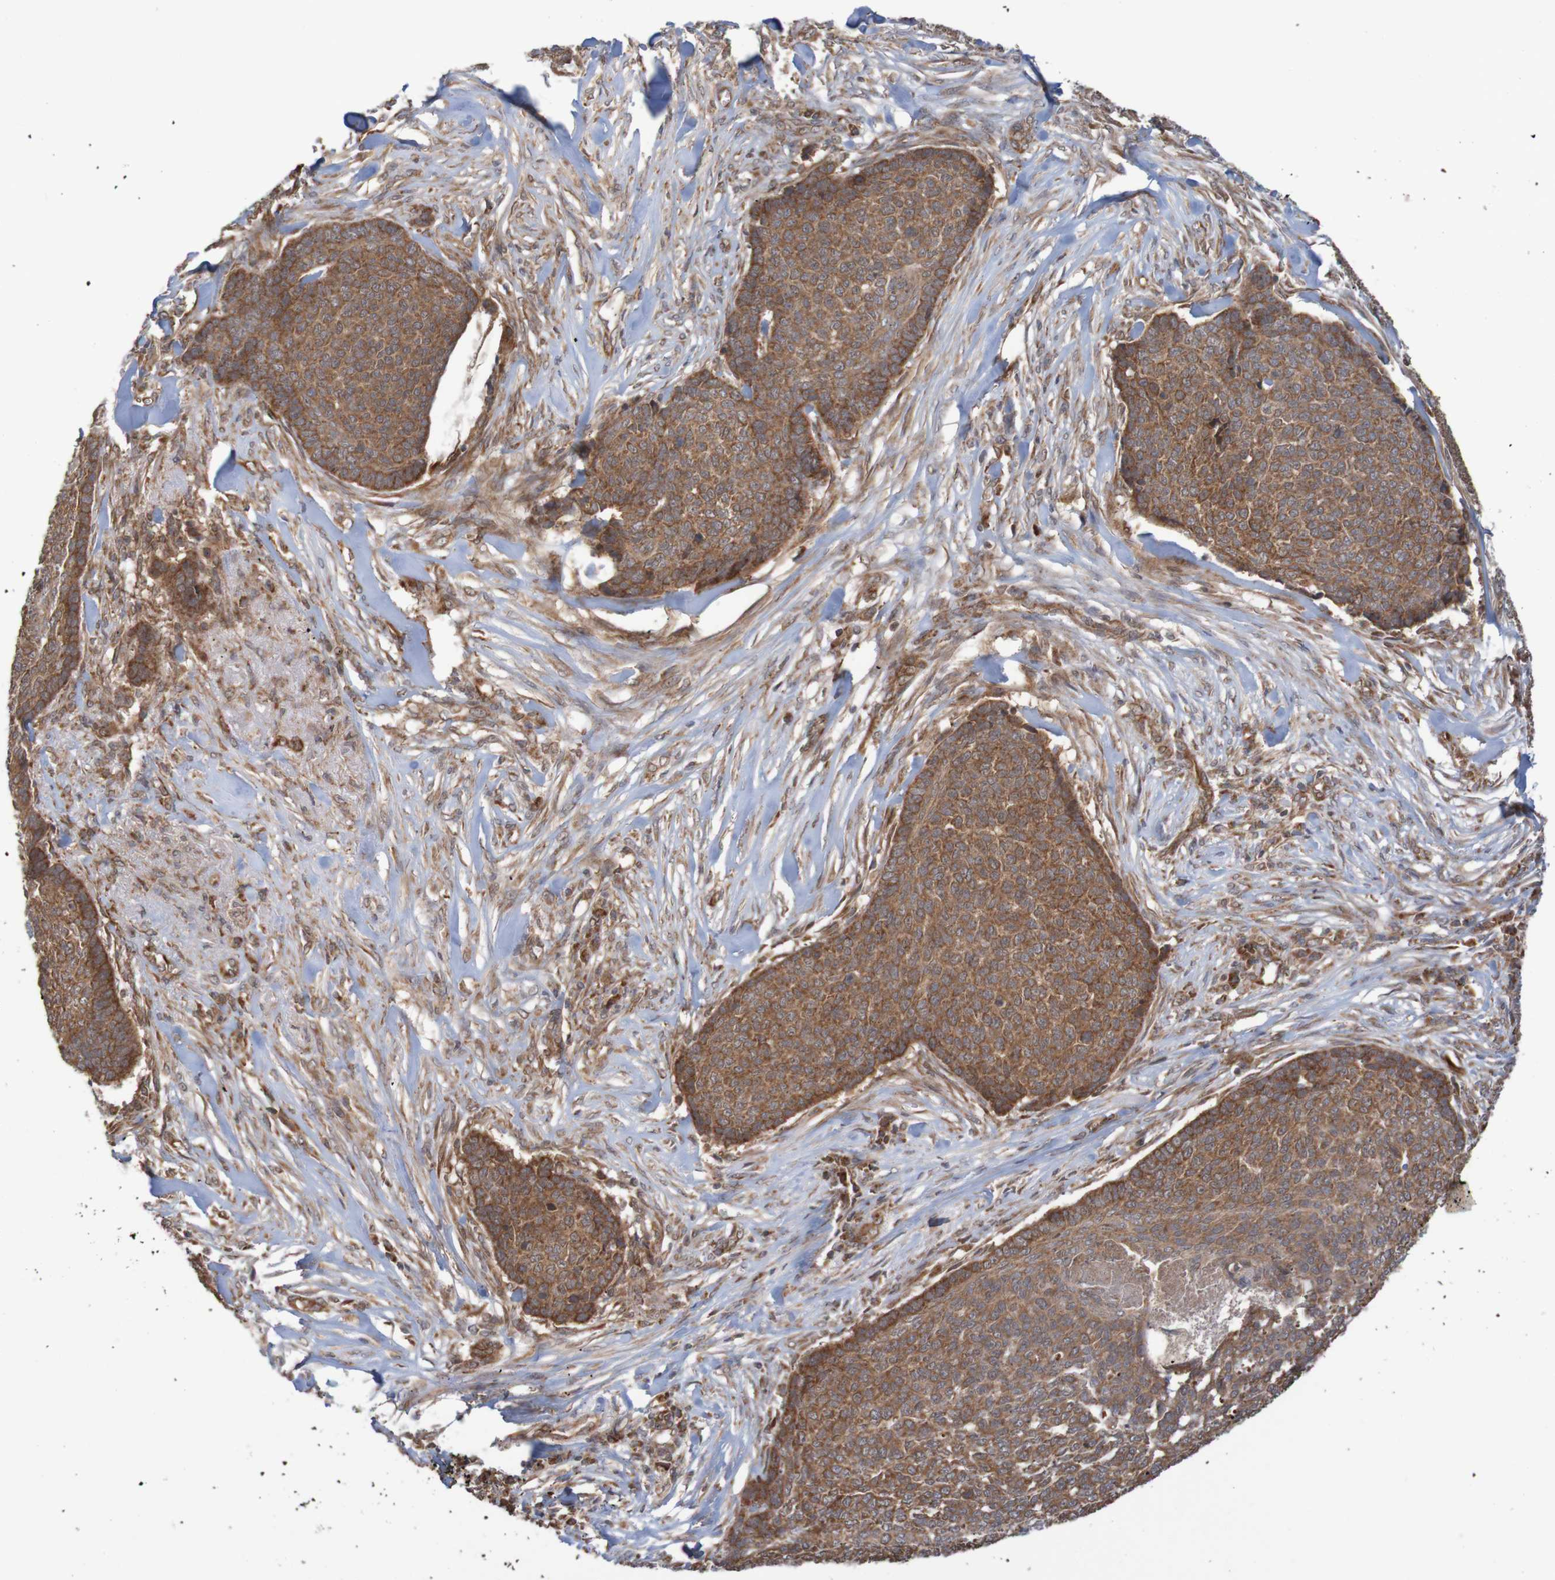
{"staining": {"intensity": "moderate", "quantity": ">75%", "location": "cytoplasmic/membranous"}, "tissue": "skin cancer", "cell_type": "Tumor cells", "image_type": "cancer", "snomed": [{"axis": "morphology", "description": "Basal cell carcinoma"}, {"axis": "topography", "description": "Skin"}], "caption": "Skin basal cell carcinoma stained with a brown dye exhibits moderate cytoplasmic/membranous positive staining in approximately >75% of tumor cells.", "gene": "MRPL52", "patient": {"sex": "male", "age": 84}}